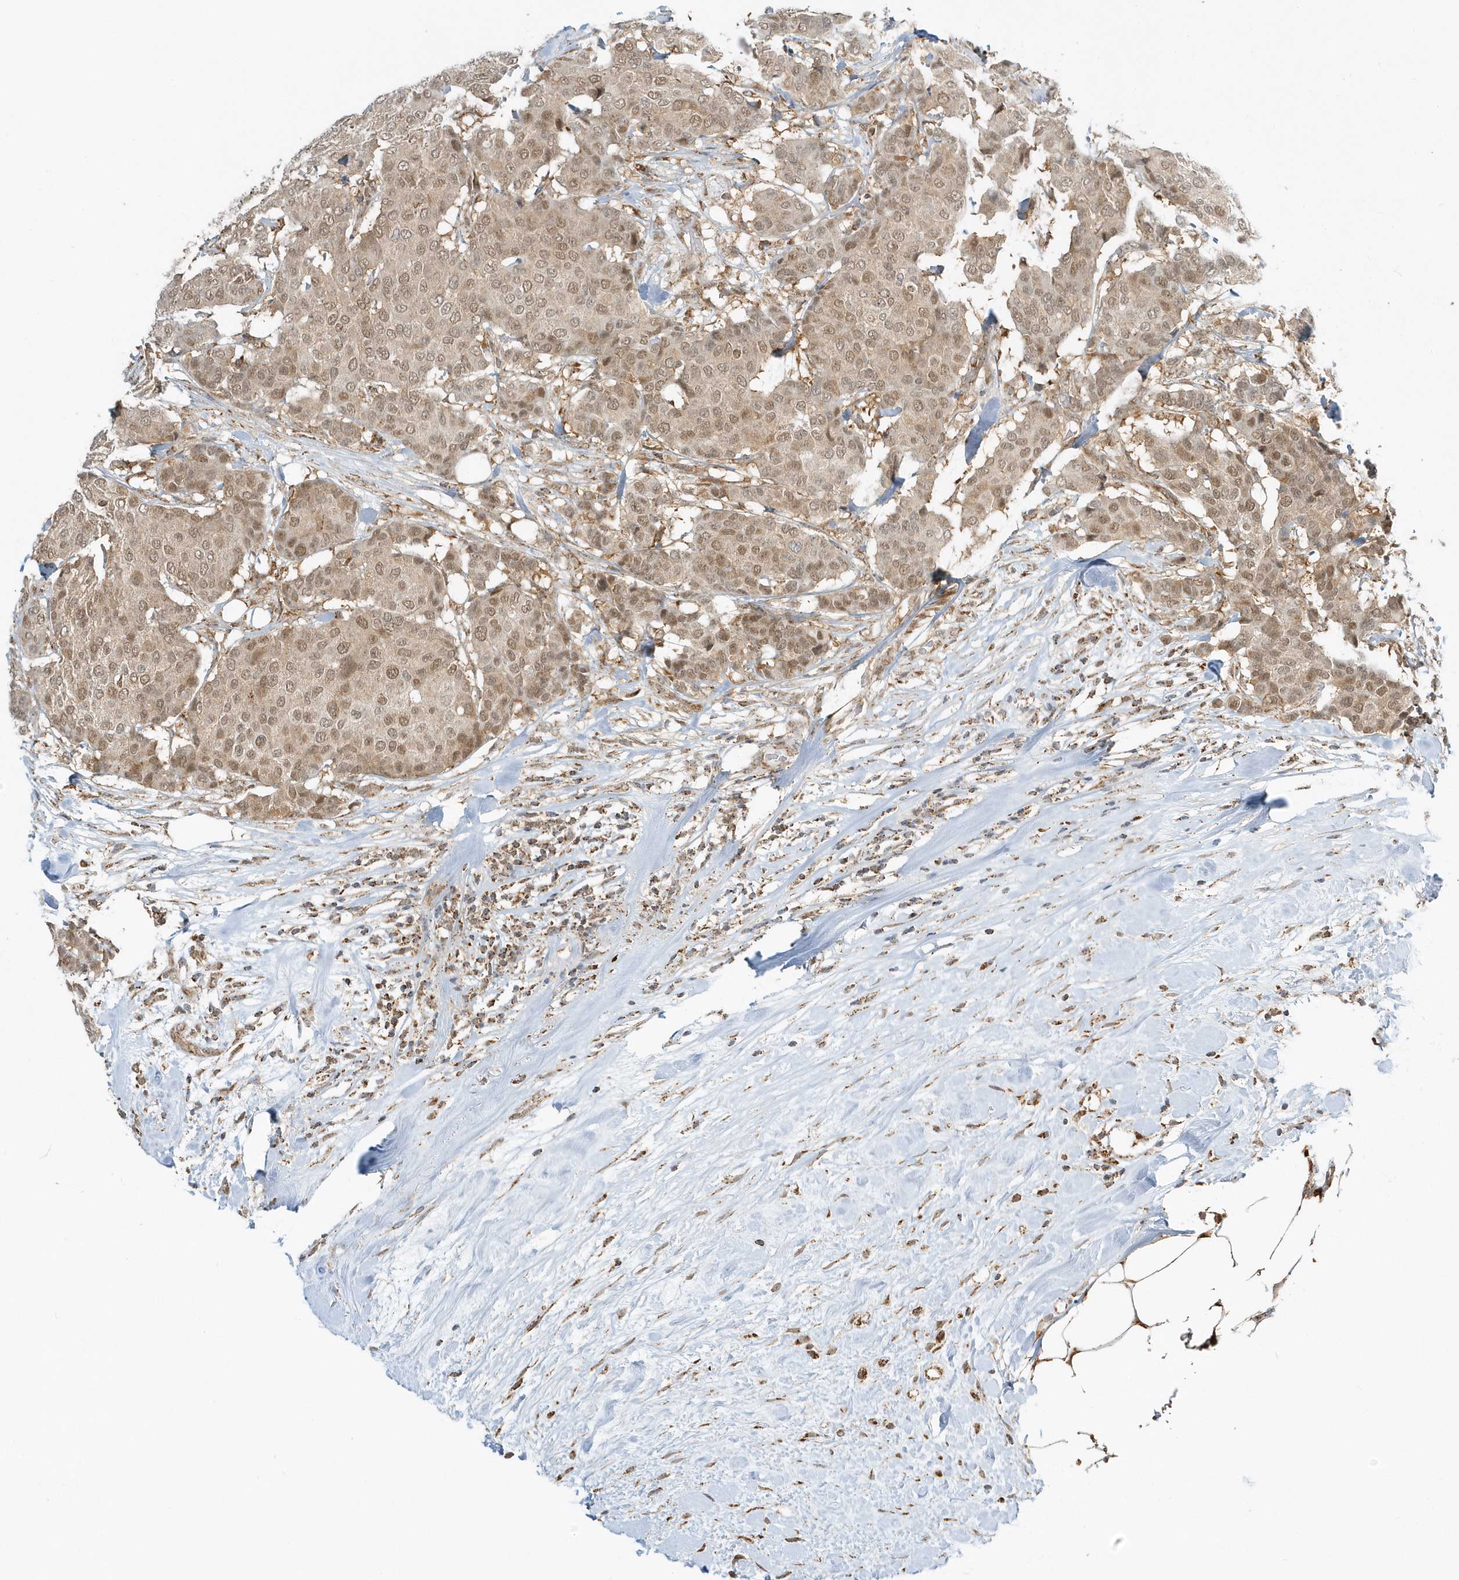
{"staining": {"intensity": "moderate", "quantity": ">75%", "location": "nuclear"}, "tissue": "breast cancer", "cell_type": "Tumor cells", "image_type": "cancer", "snomed": [{"axis": "morphology", "description": "Duct carcinoma"}, {"axis": "topography", "description": "Breast"}], "caption": "Breast infiltrating ductal carcinoma stained for a protein (brown) exhibits moderate nuclear positive expression in approximately >75% of tumor cells.", "gene": "PSMD6", "patient": {"sex": "female", "age": 75}}